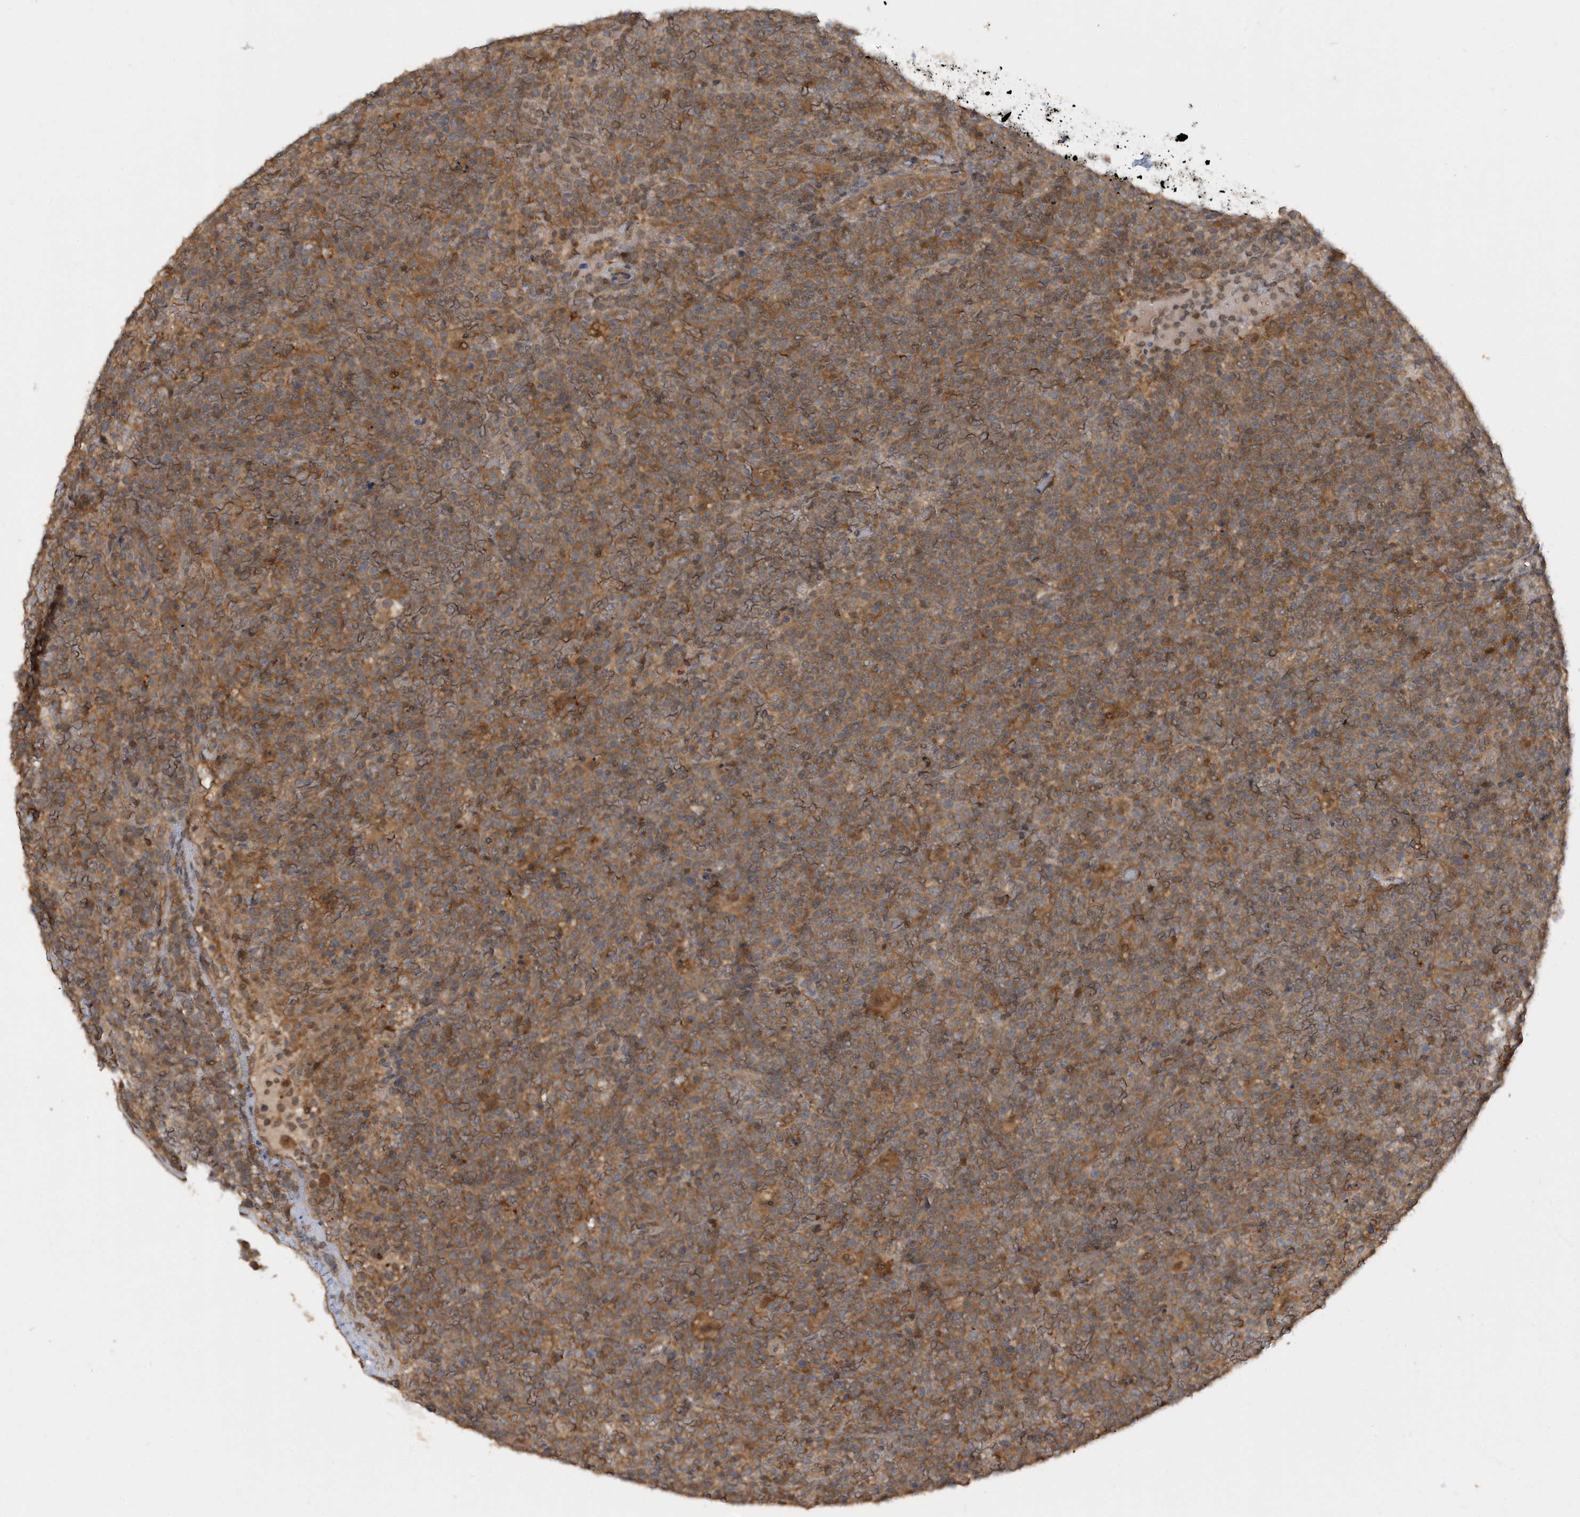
{"staining": {"intensity": "moderate", "quantity": "25%-75%", "location": "cytoplasmic/membranous"}, "tissue": "lymphoma", "cell_type": "Tumor cells", "image_type": "cancer", "snomed": [{"axis": "morphology", "description": "Malignant lymphoma, non-Hodgkin's type, High grade"}, {"axis": "topography", "description": "Lymph node"}], "caption": "A high-resolution micrograph shows immunohistochemistry staining of high-grade malignant lymphoma, non-Hodgkin's type, which demonstrates moderate cytoplasmic/membranous staining in approximately 25%-75% of tumor cells.", "gene": "RPE", "patient": {"sex": "male", "age": 61}}